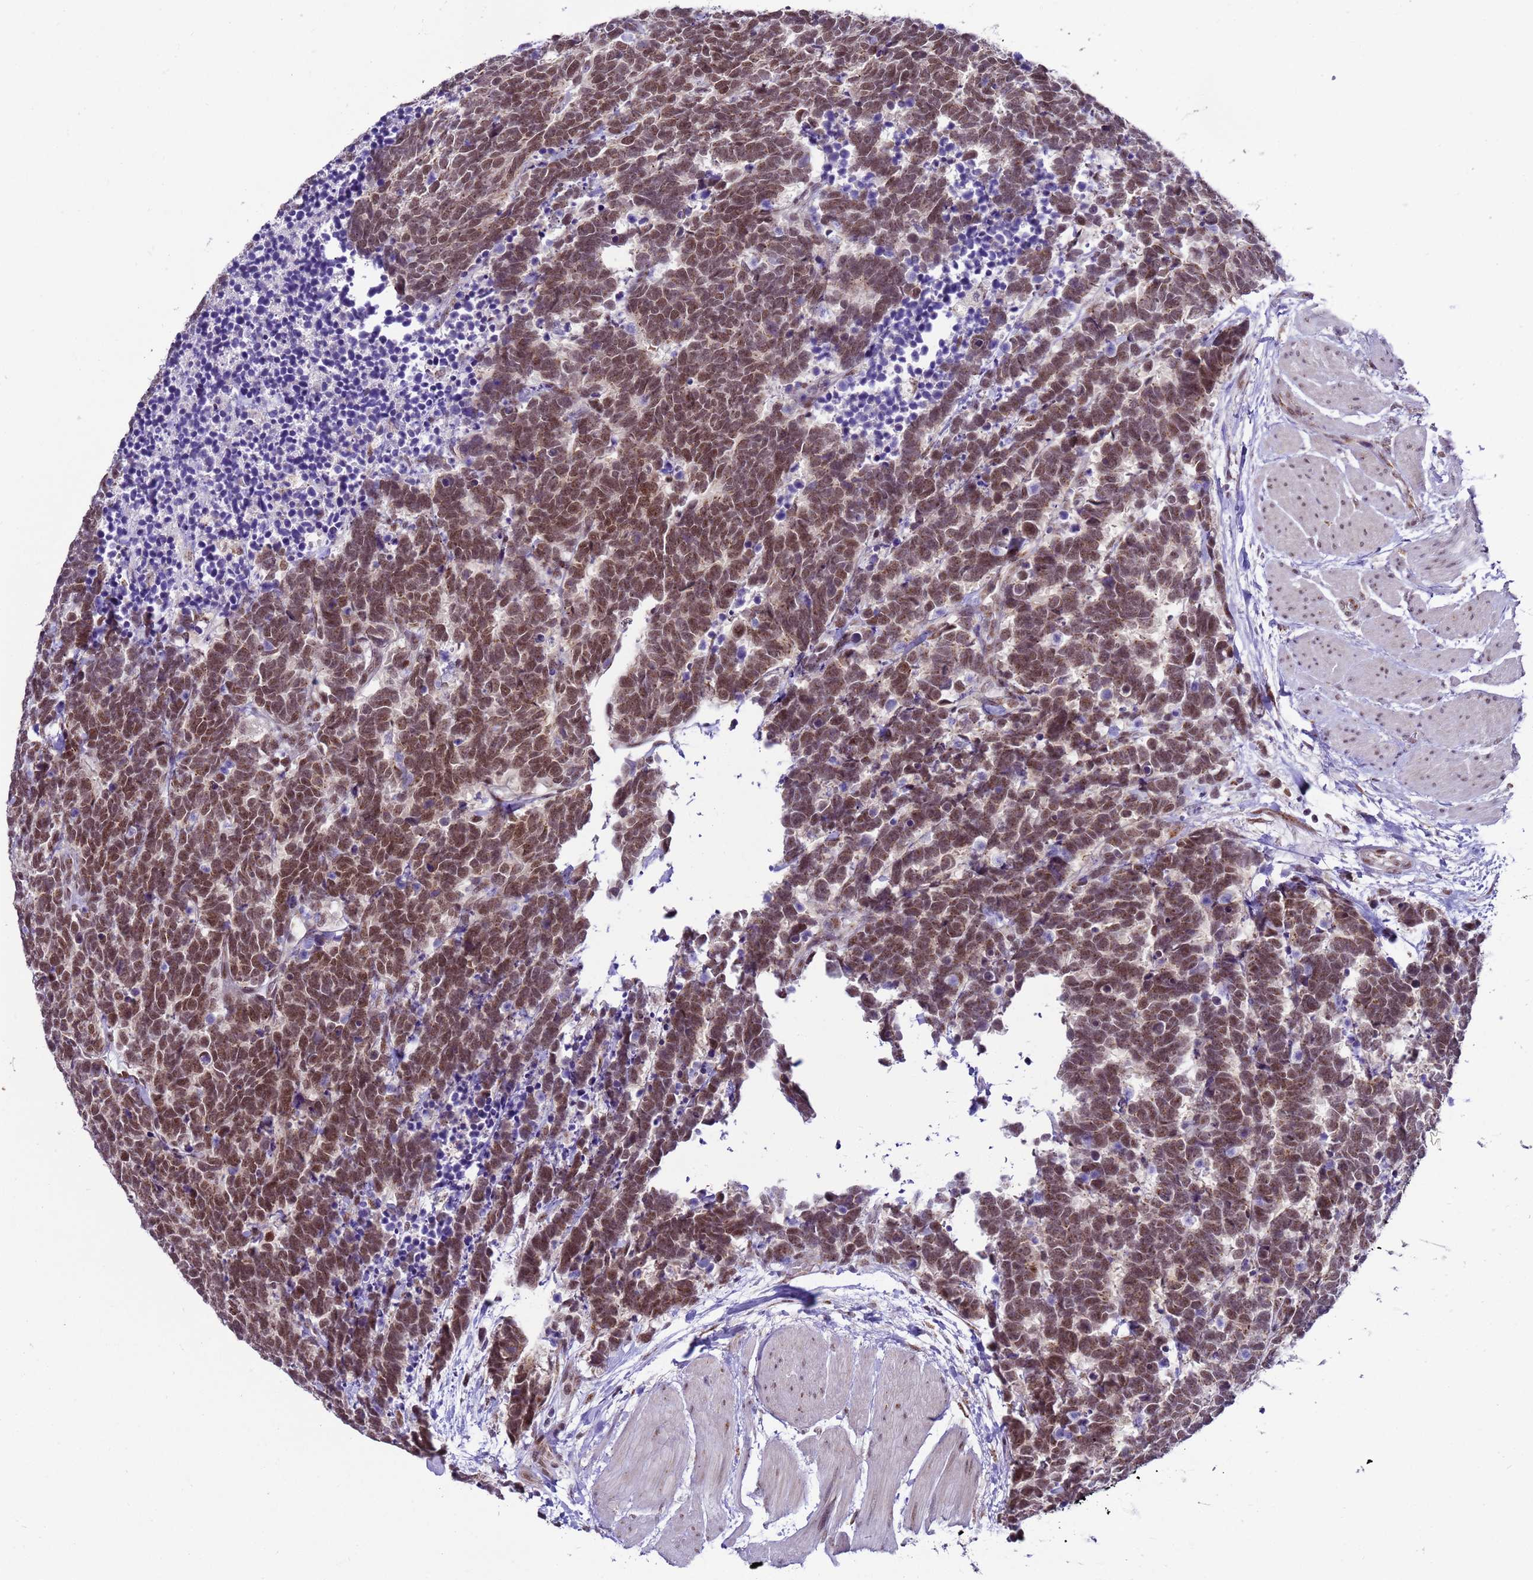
{"staining": {"intensity": "moderate", "quantity": ">75%", "location": "cytoplasmic/membranous,nuclear"}, "tissue": "carcinoid", "cell_type": "Tumor cells", "image_type": "cancer", "snomed": [{"axis": "morphology", "description": "Carcinoma, NOS"}, {"axis": "morphology", "description": "Carcinoid, malignant, NOS"}, {"axis": "topography", "description": "Urinary bladder"}], "caption": "The immunohistochemical stain shows moderate cytoplasmic/membranous and nuclear expression in tumor cells of carcinoid tissue.", "gene": "C19orf47", "patient": {"sex": "male", "age": 57}}